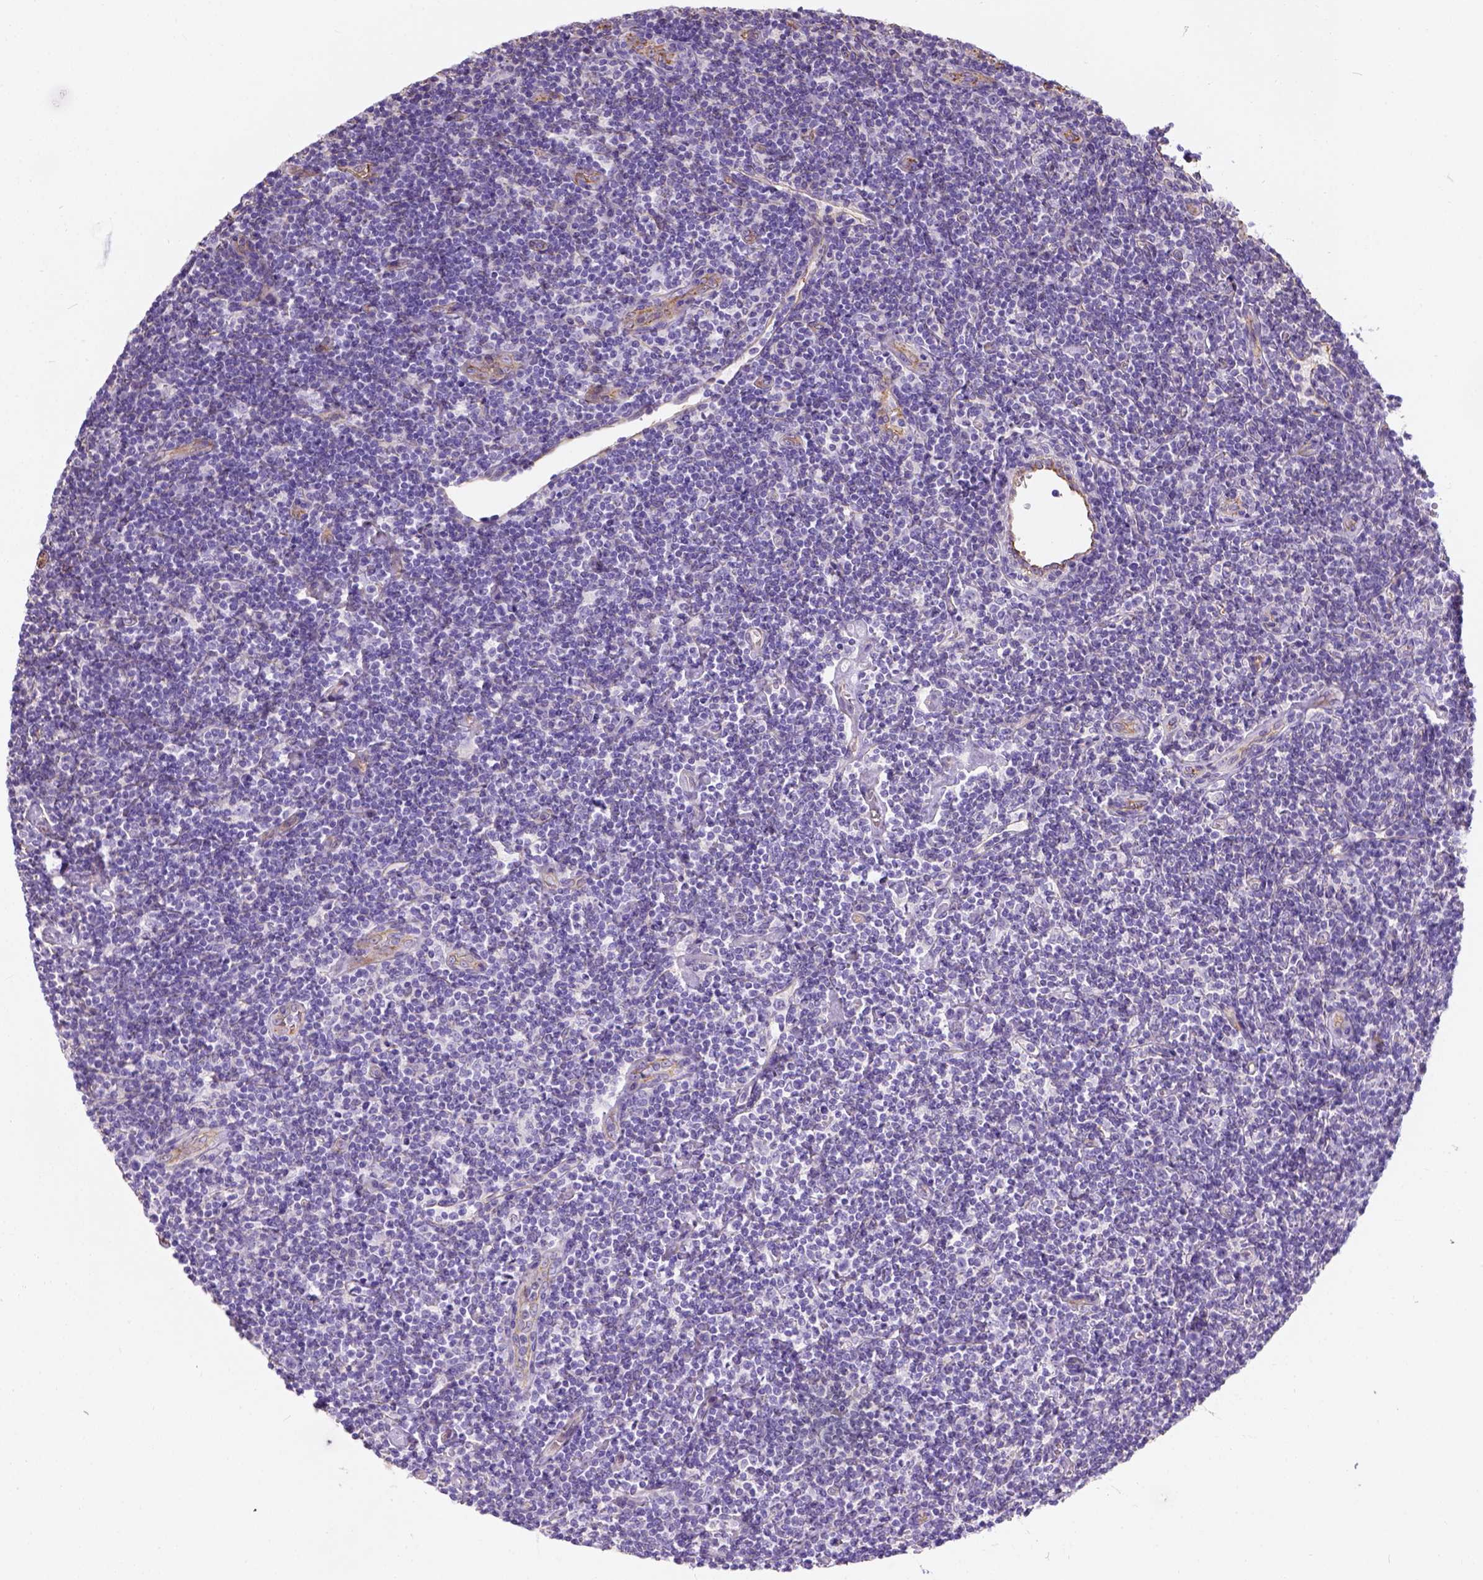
{"staining": {"intensity": "negative", "quantity": "none", "location": "none"}, "tissue": "lymphoma", "cell_type": "Tumor cells", "image_type": "cancer", "snomed": [{"axis": "morphology", "description": "Hodgkin's disease, NOS"}, {"axis": "topography", "description": "Lymph node"}], "caption": "Lymphoma stained for a protein using immunohistochemistry reveals no expression tumor cells.", "gene": "PHF7", "patient": {"sex": "male", "age": 40}}